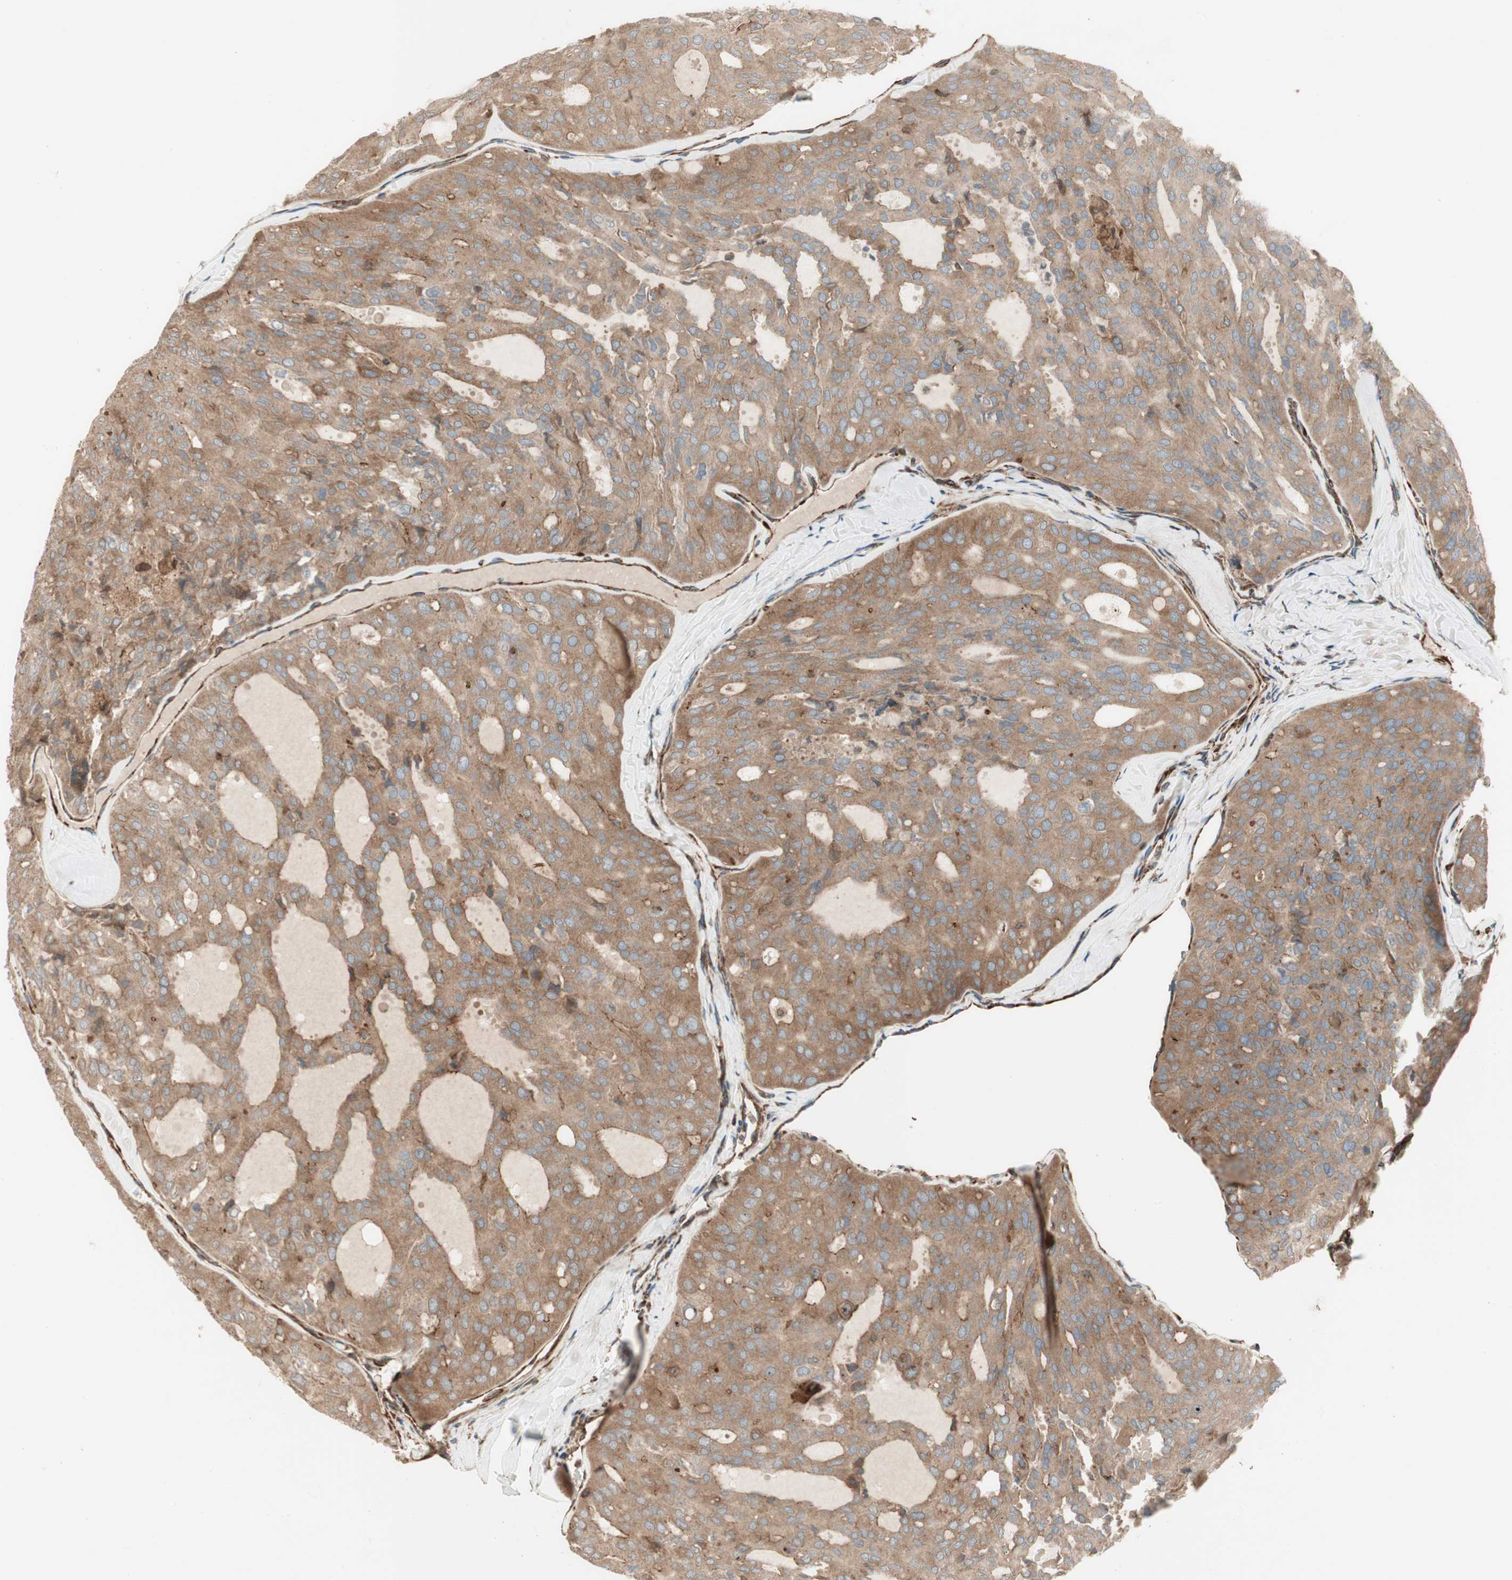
{"staining": {"intensity": "weak", "quantity": ">75%", "location": "cytoplasmic/membranous"}, "tissue": "thyroid cancer", "cell_type": "Tumor cells", "image_type": "cancer", "snomed": [{"axis": "morphology", "description": "Follicular adenoma carcinoma, NOS"}, {"axis": "topography", "description": "Thyroid gland"}], "caption": "Thyroid cancer was stained to show a protein in brown. There is low levels of weak cytoplasmic/membranous staining in about >75% of tumor cells. The protein of interest is shown in brown color, while the nuclei are stained blue.", "gene": "PRKG1", "patient": {"sex": "male", "age": 75}}